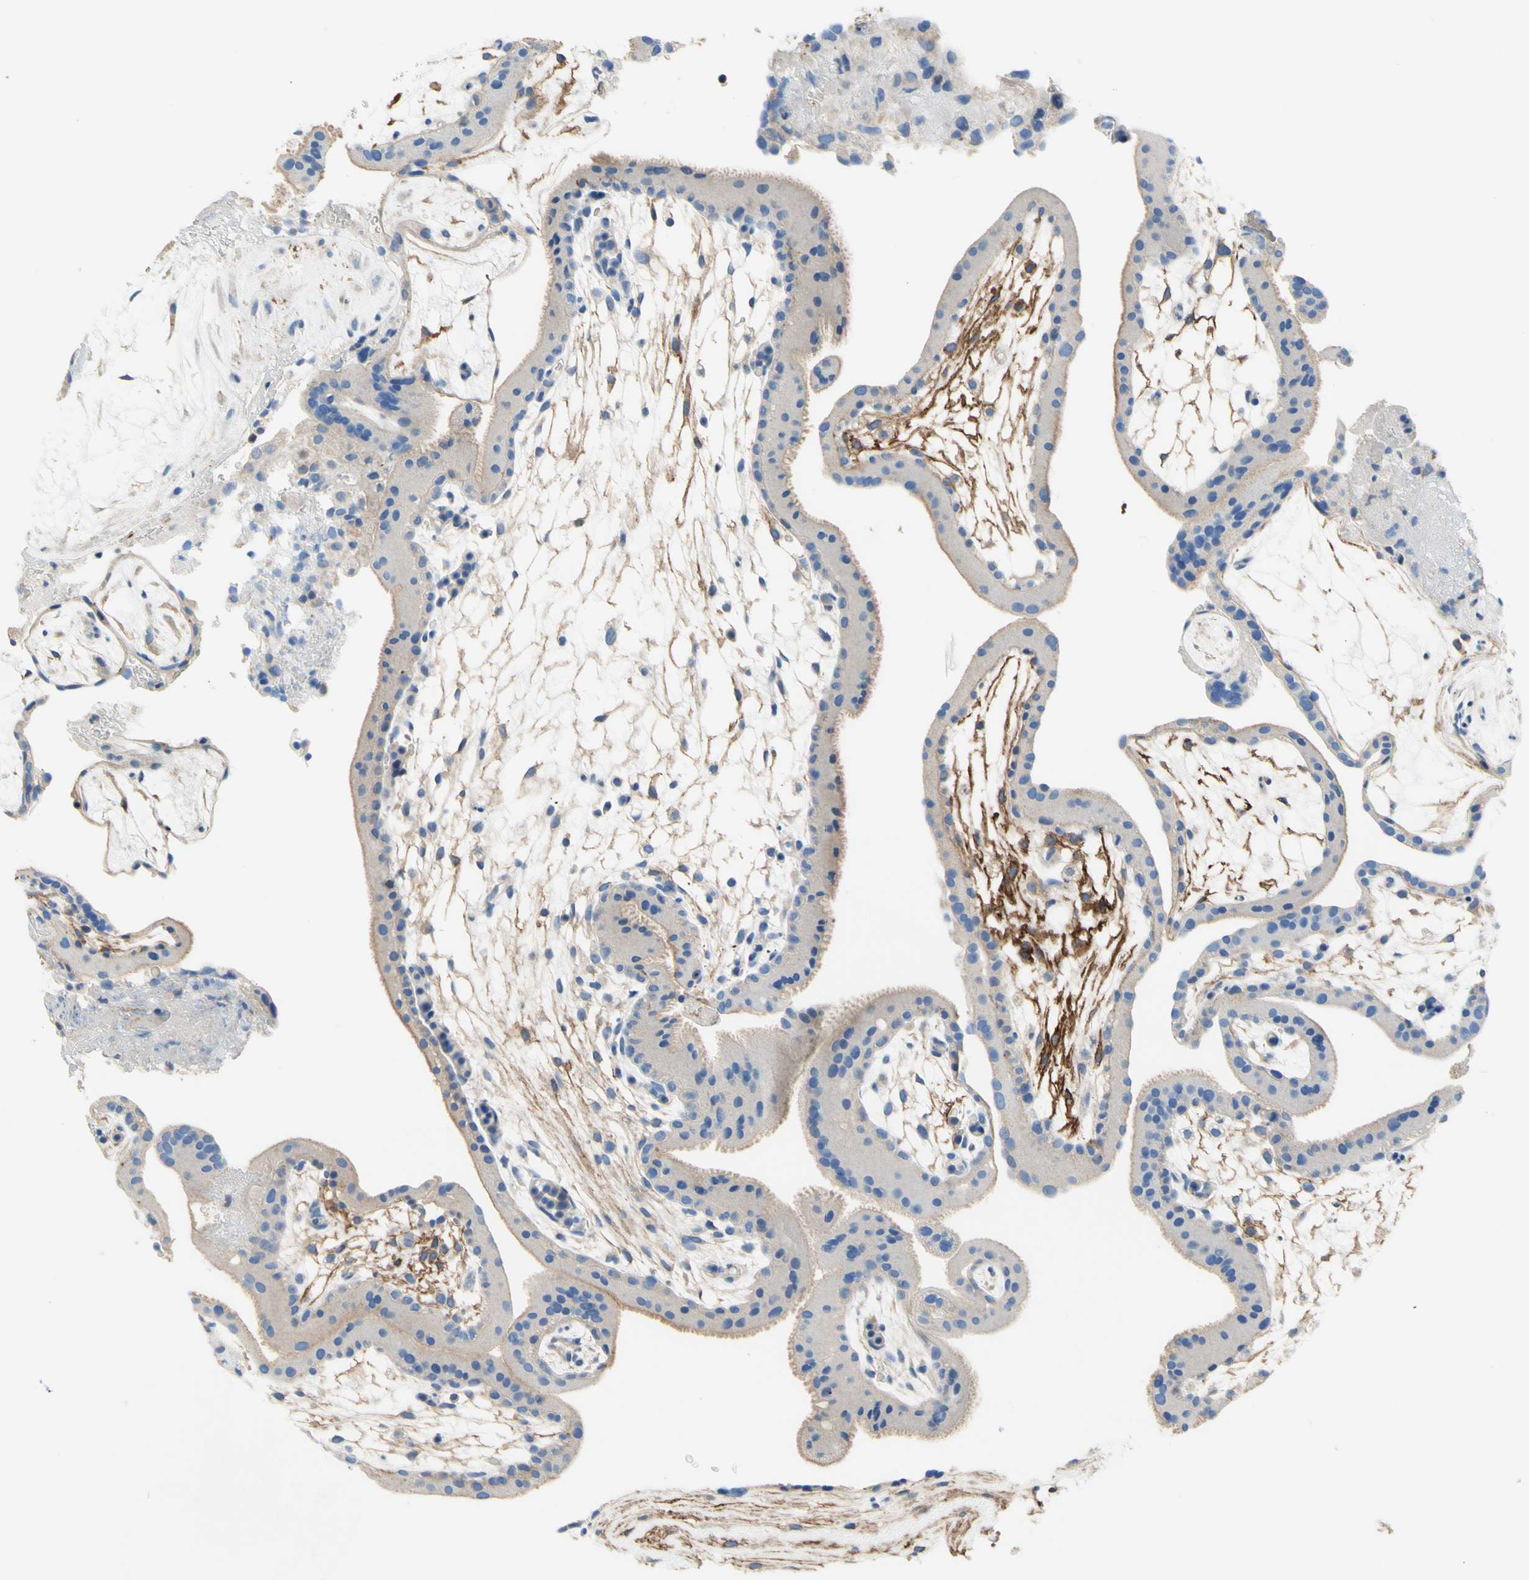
{"staining": {"intensity": "moderate", "quantity": ">75%", "location": "cytoplasmic/membranous"}, "tissue": "placenta", "cell_type": "Decidual cells", "image_type": "normal", "snomed": [{"axis": "morphology", "description": "Normal tissue, NOS"}, {"axis": "topography", "description": "Placenta"}], "caption": "Brown immunohistochemical staining in normal human placenta reveals moderate cytoplasmic/membranous staining in about >75% of decidual cells. (DAB (3,3'-diaminobenzidine) = brown stain, brightfield microscopy at high magnification).", "gene": "F3", "patient": {"sex": "female", "age": 19}}